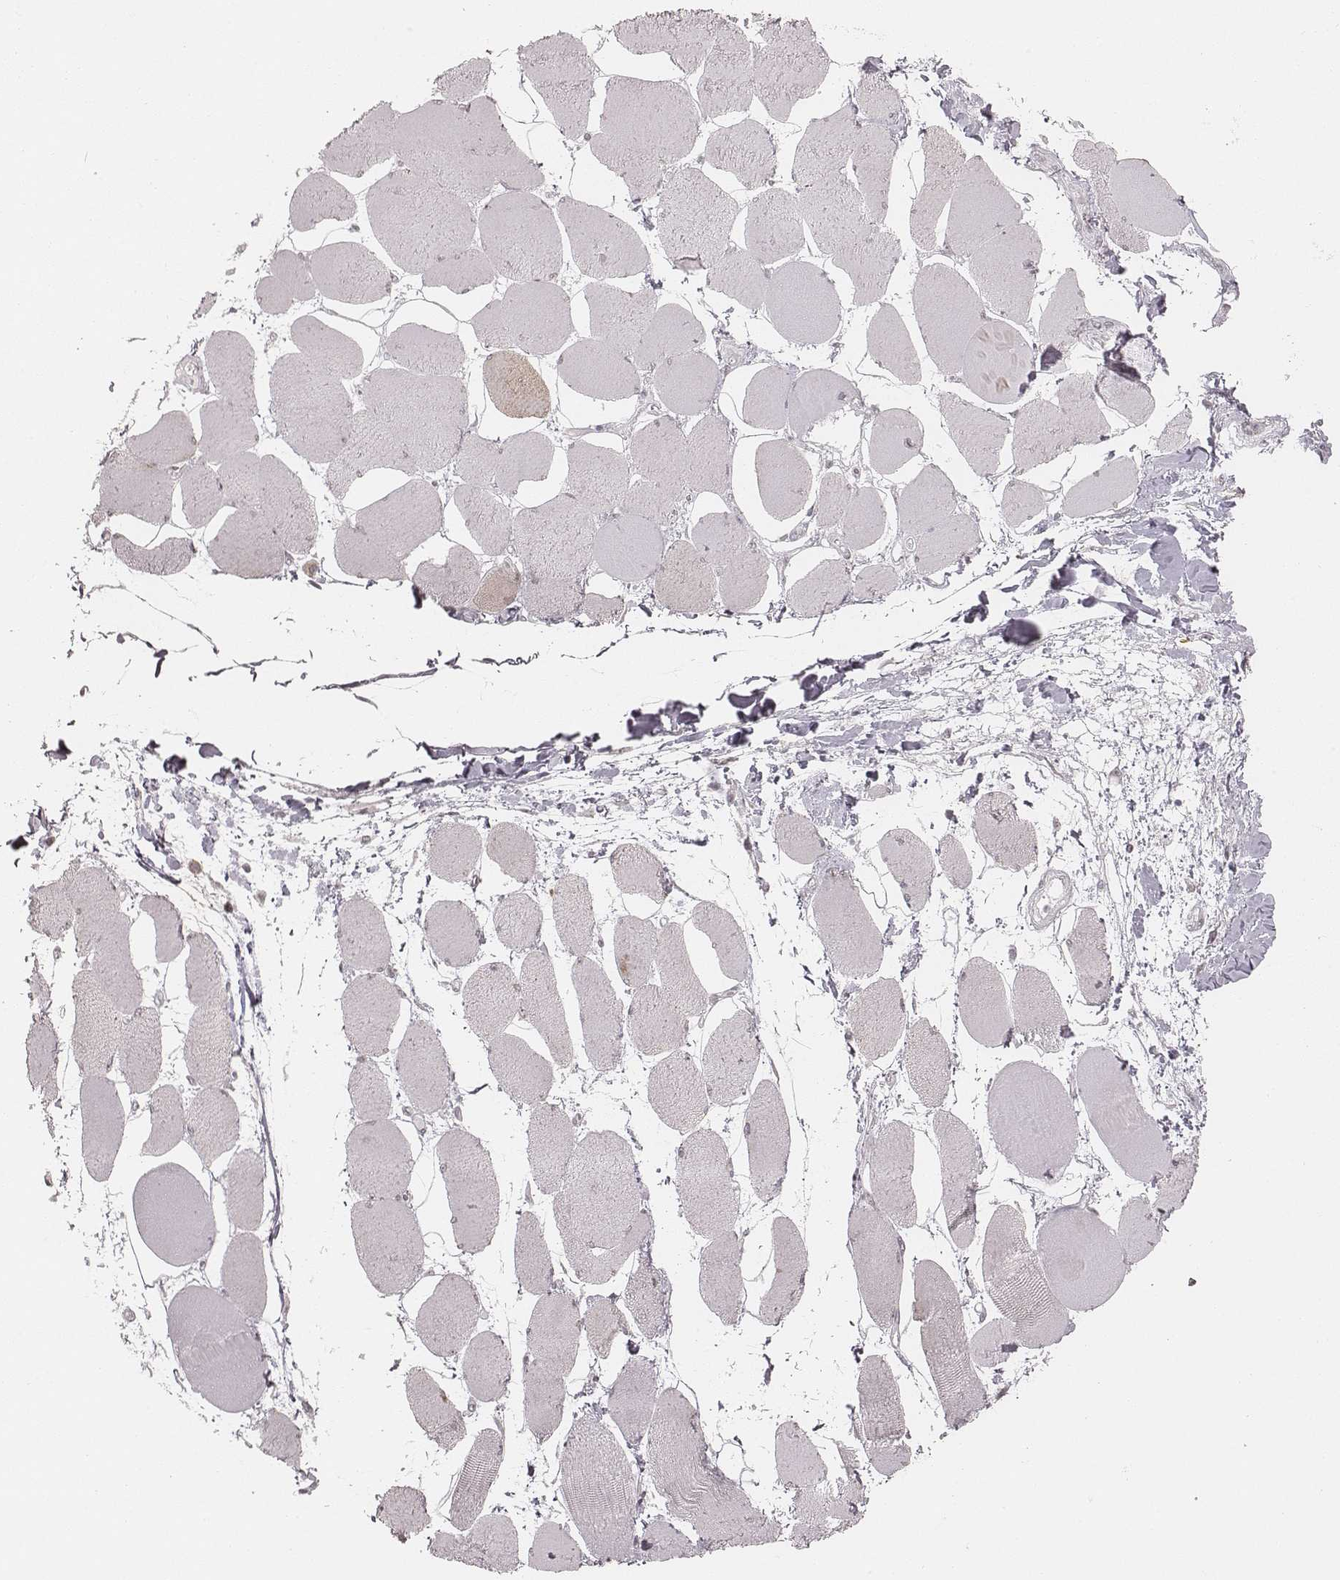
{"staining": {"intensity": "negative", "quantity": "none", "location": "none"}, "tissue": "skeletal muscle", "cell_type": "Myocytes", "image_type": "normal", "snomed": [{"axis": "morphology", "description": "Normal tissue, NOS"}, {"axis": "topography", "description": "Skeletal muscle"}], "caption": "Immunohistochemistry (IHC) histopathology image of benign skeletal muscle: skeletal muscle stained with DAB reveals no significant protein expression in myocytes.", "gene": "RPGRIP1", "patient": {"sex": "female", "age": 75}}